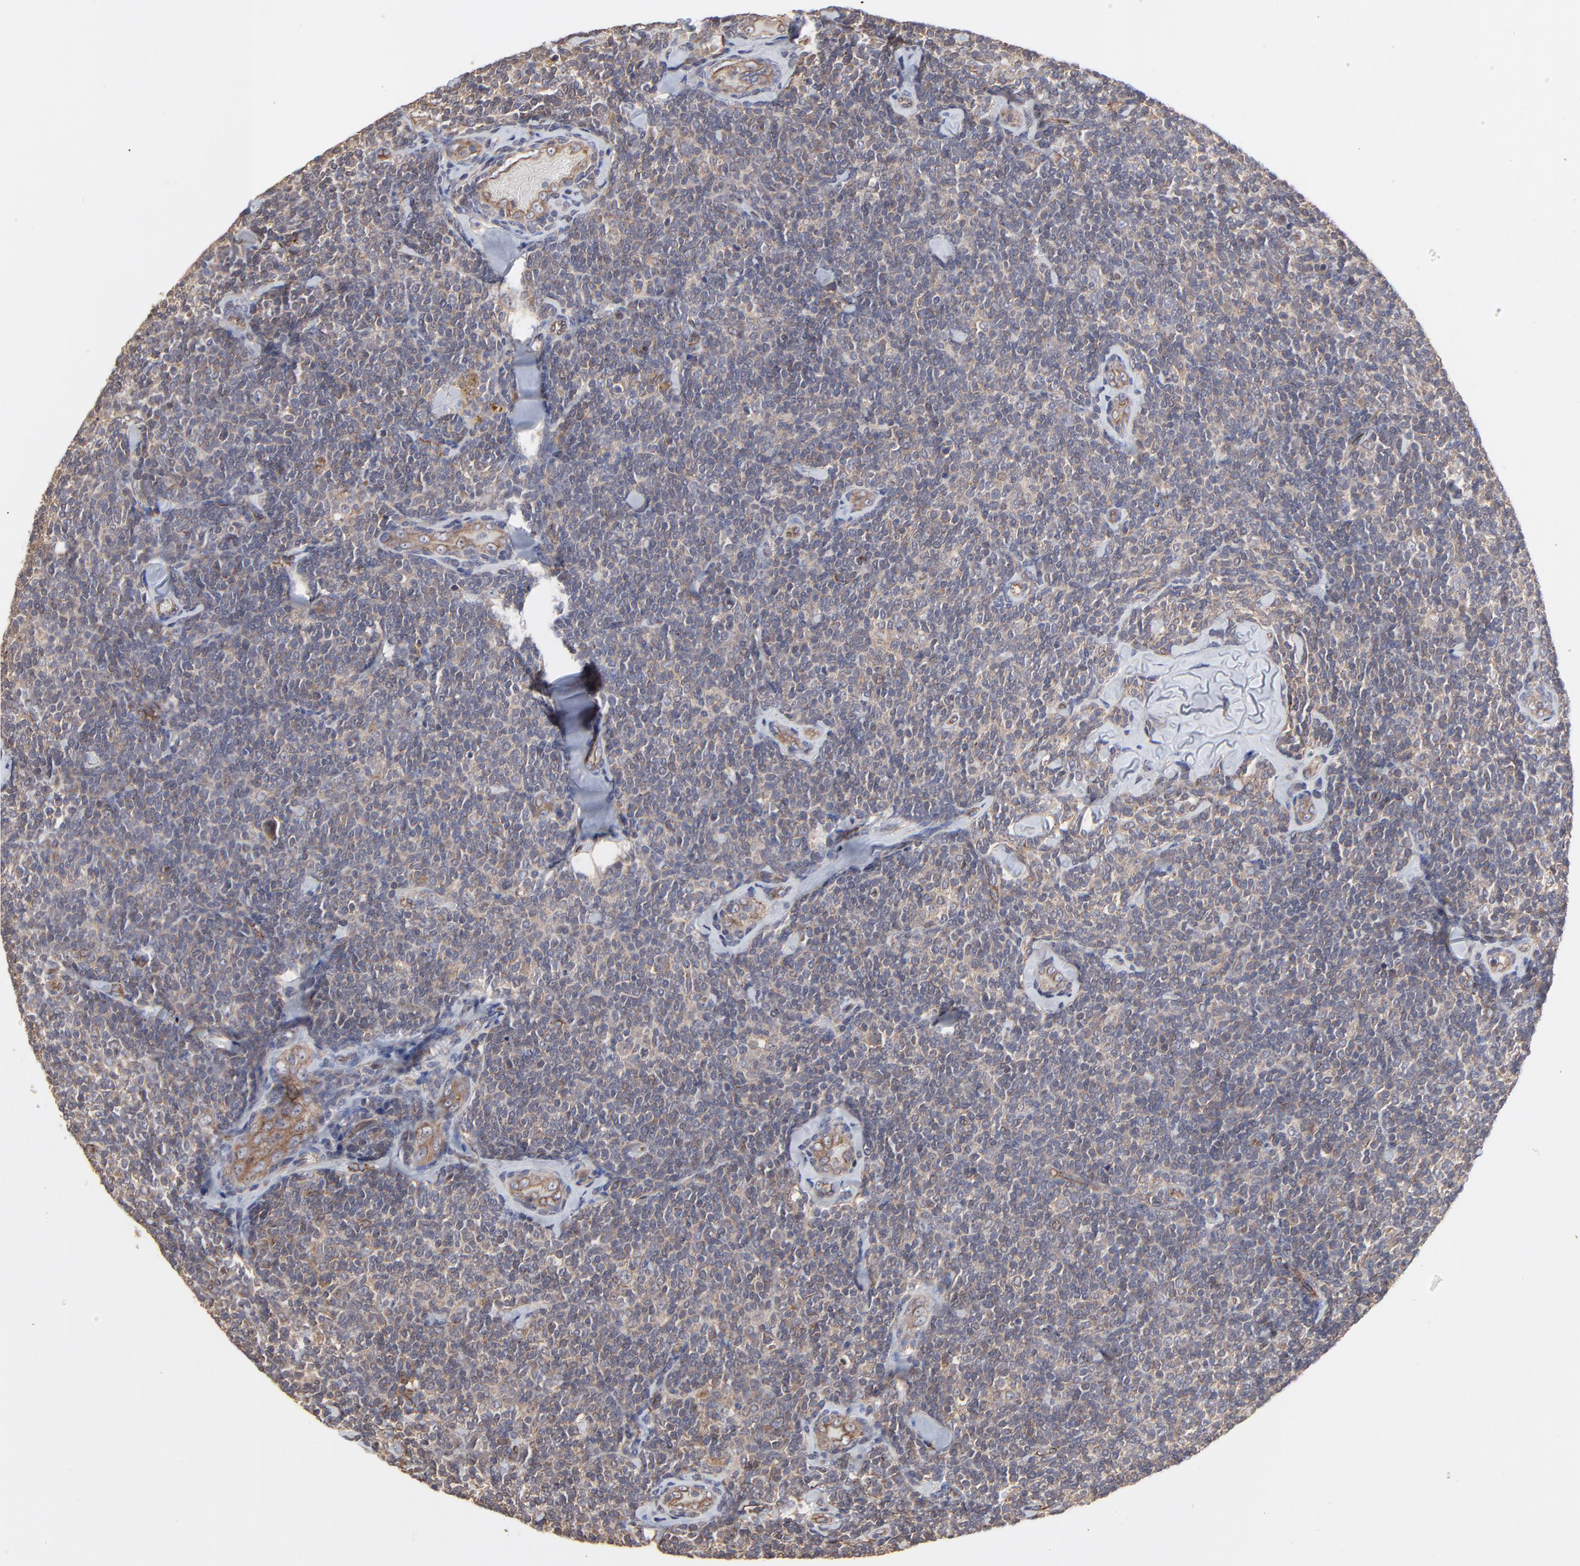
{"staining": {"intensity": "weak", "quantity": "25%-75%", "location": "cytoplasmic/membranous"}, "tissue": "lymphoma", "cell_type": "Tumor cells", "image_type": "cancer", "snomed": [{"axis": "morphology", "description": "Malignant lymphoma, non-Hodgkin's type, Low grade"}, {"axis": "topography", "description": "Lymph node"}], "caption": "About 25%-75% of tumor cells in lymphoma show weak cytoplasmic/membranous protein positivity as visualized by brown immunohistochemical staining.", "gene": "ARMT1", "patient": {"sex": "female", "age": 56}}